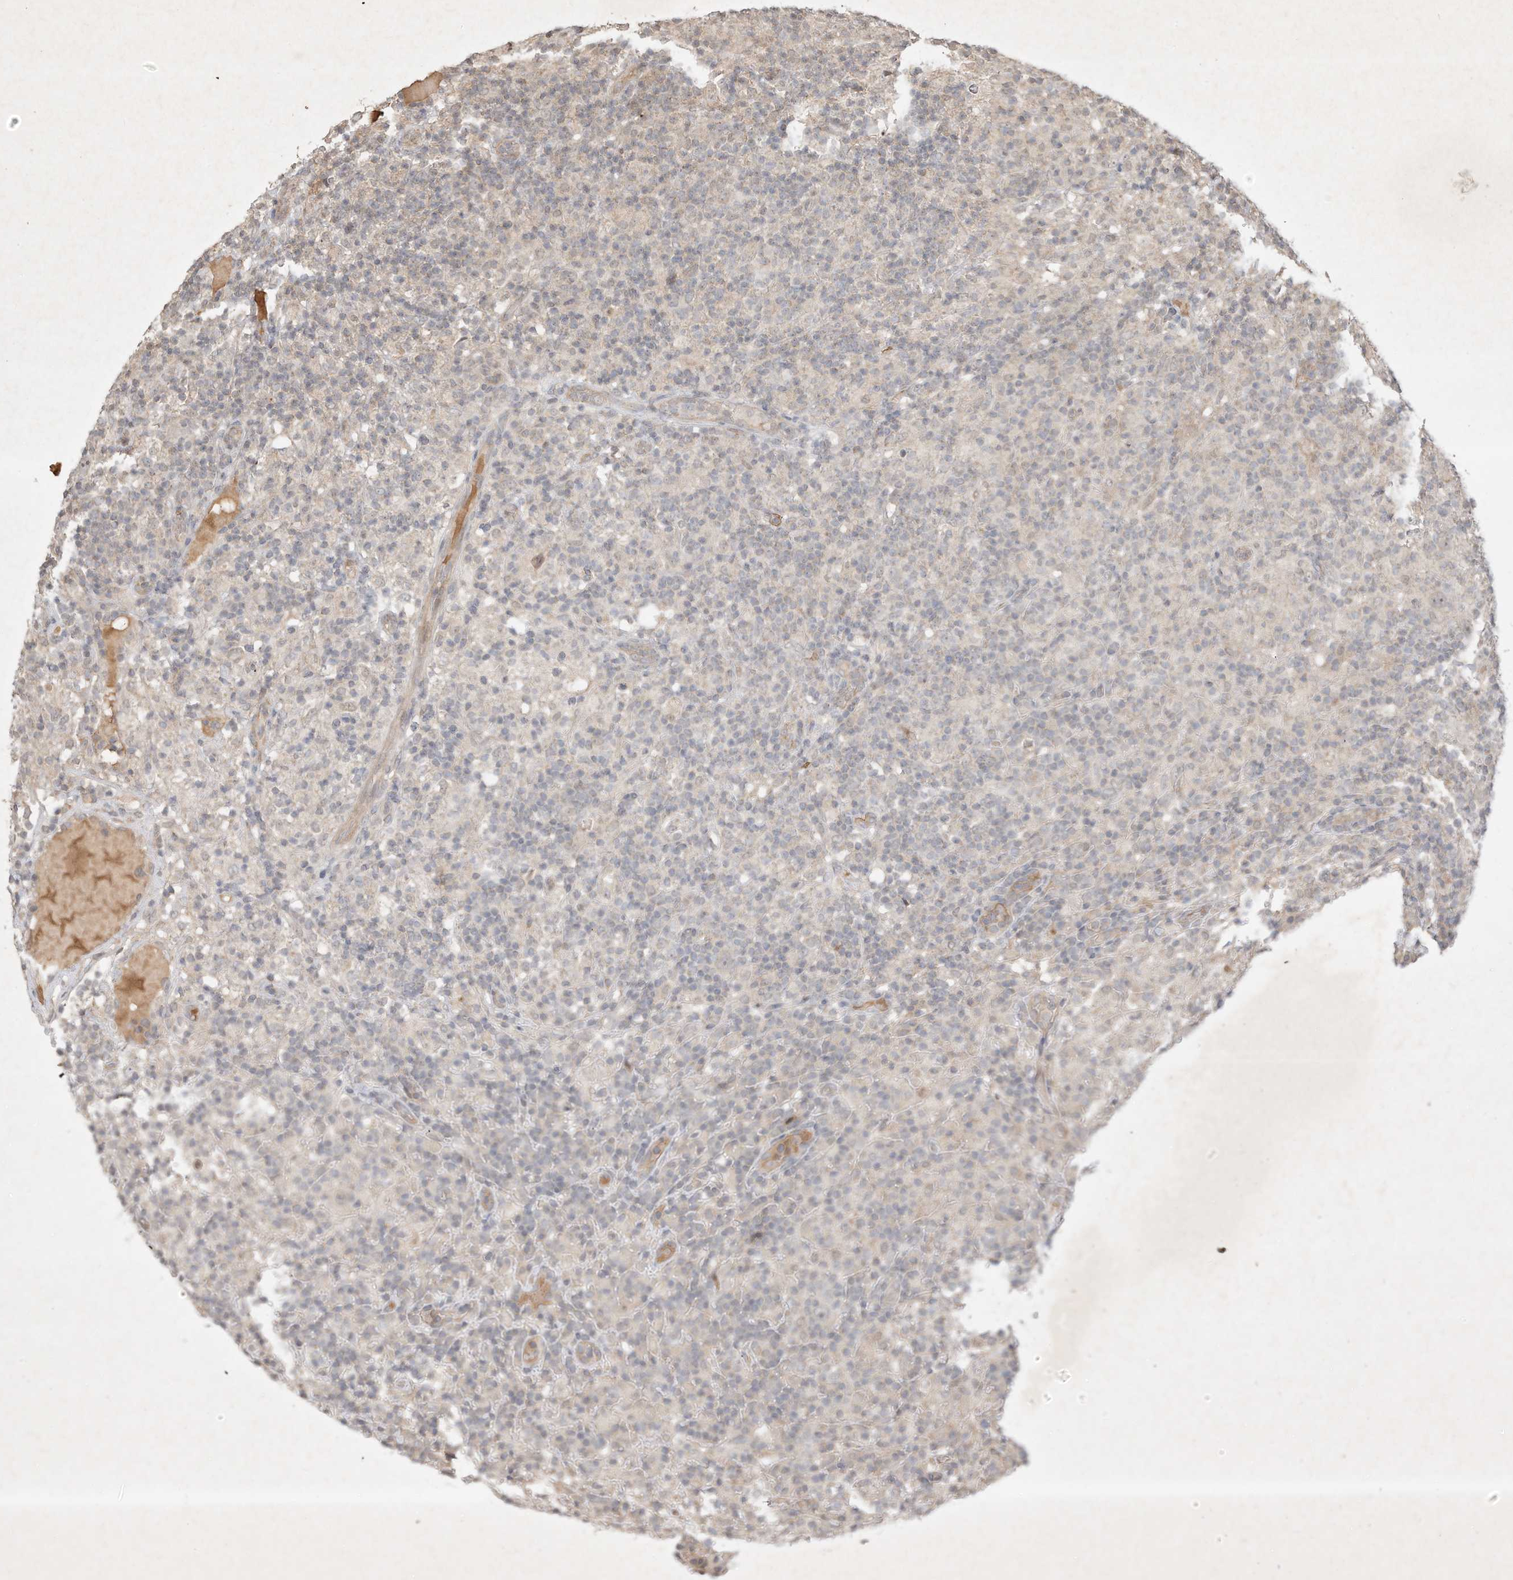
{"staining": {"intensity": "negative", "quantity": "none", "location": "none"}, "tissue": "lymphoma", "cell_type": "Tumor cells", "image_type": "cancer", "snomed": [{"axis": "morphology", "description": "Hodgkin's disease, NOS"}, {"axis": "topography", "description": "Lymph node"}], "caption": "A photomicrograph of human Hodgkin's disease is negative for staining in tumor cells.", "gene": "BTRC", "patient": {"sex": "male", "age": 70}}